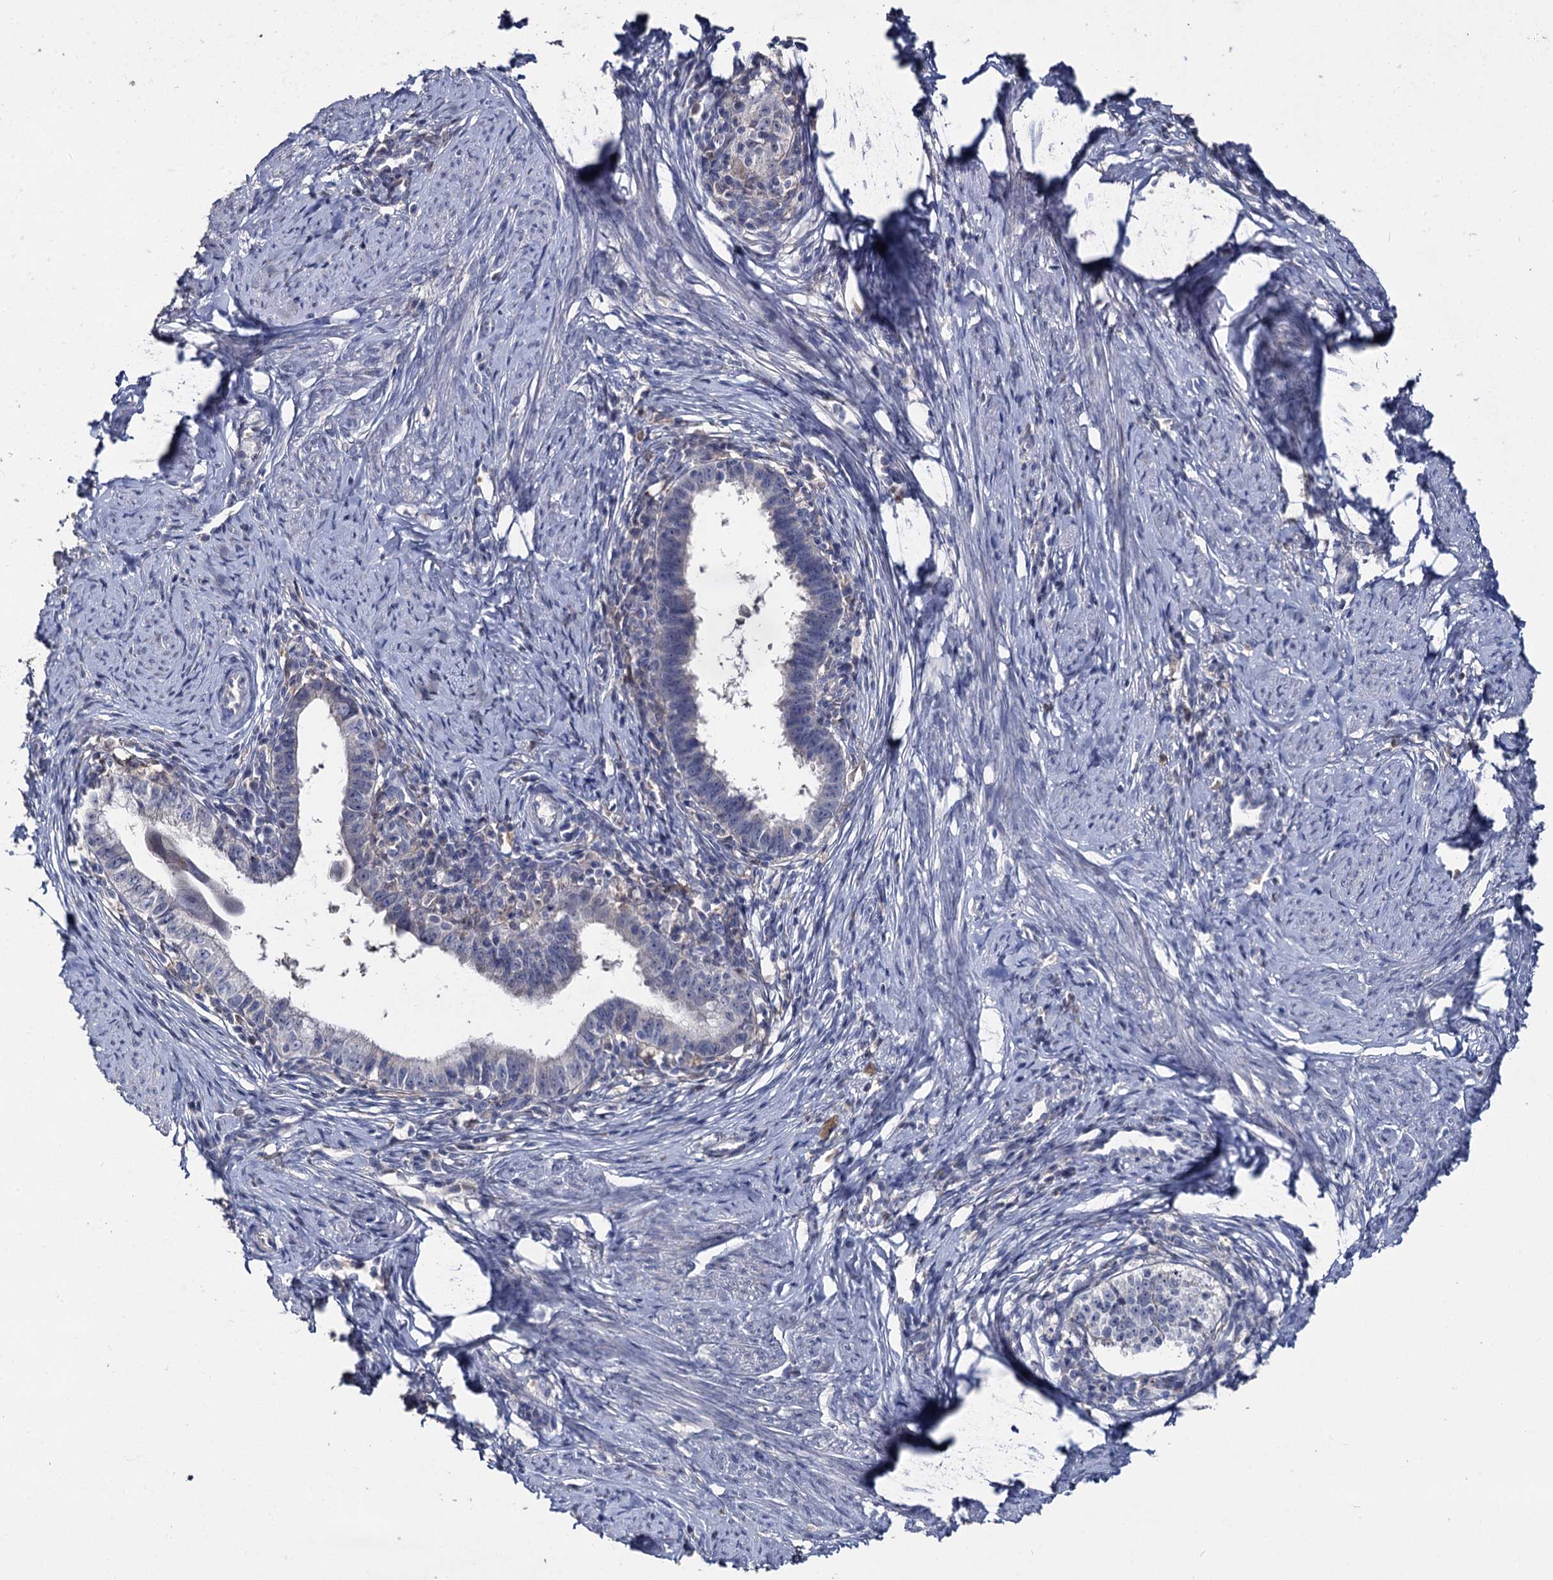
{"staining": {"intensity": "negative", "quantity": "none", "location": "none"}, "tissue": "cervical cancer", "cell_type": "Tumor cells", "image_type": "cancer", "snomed": [{"axis": "morphology", "description": "Adenocarcinoma, NOS"}, {"axis": "topography", "description": "Cervix"}], "caption": "There is no significant positivity in tumor cells of cervical cancer.", "gene": "DNAH6", "patient": {"sex": "female", "age": 36}}